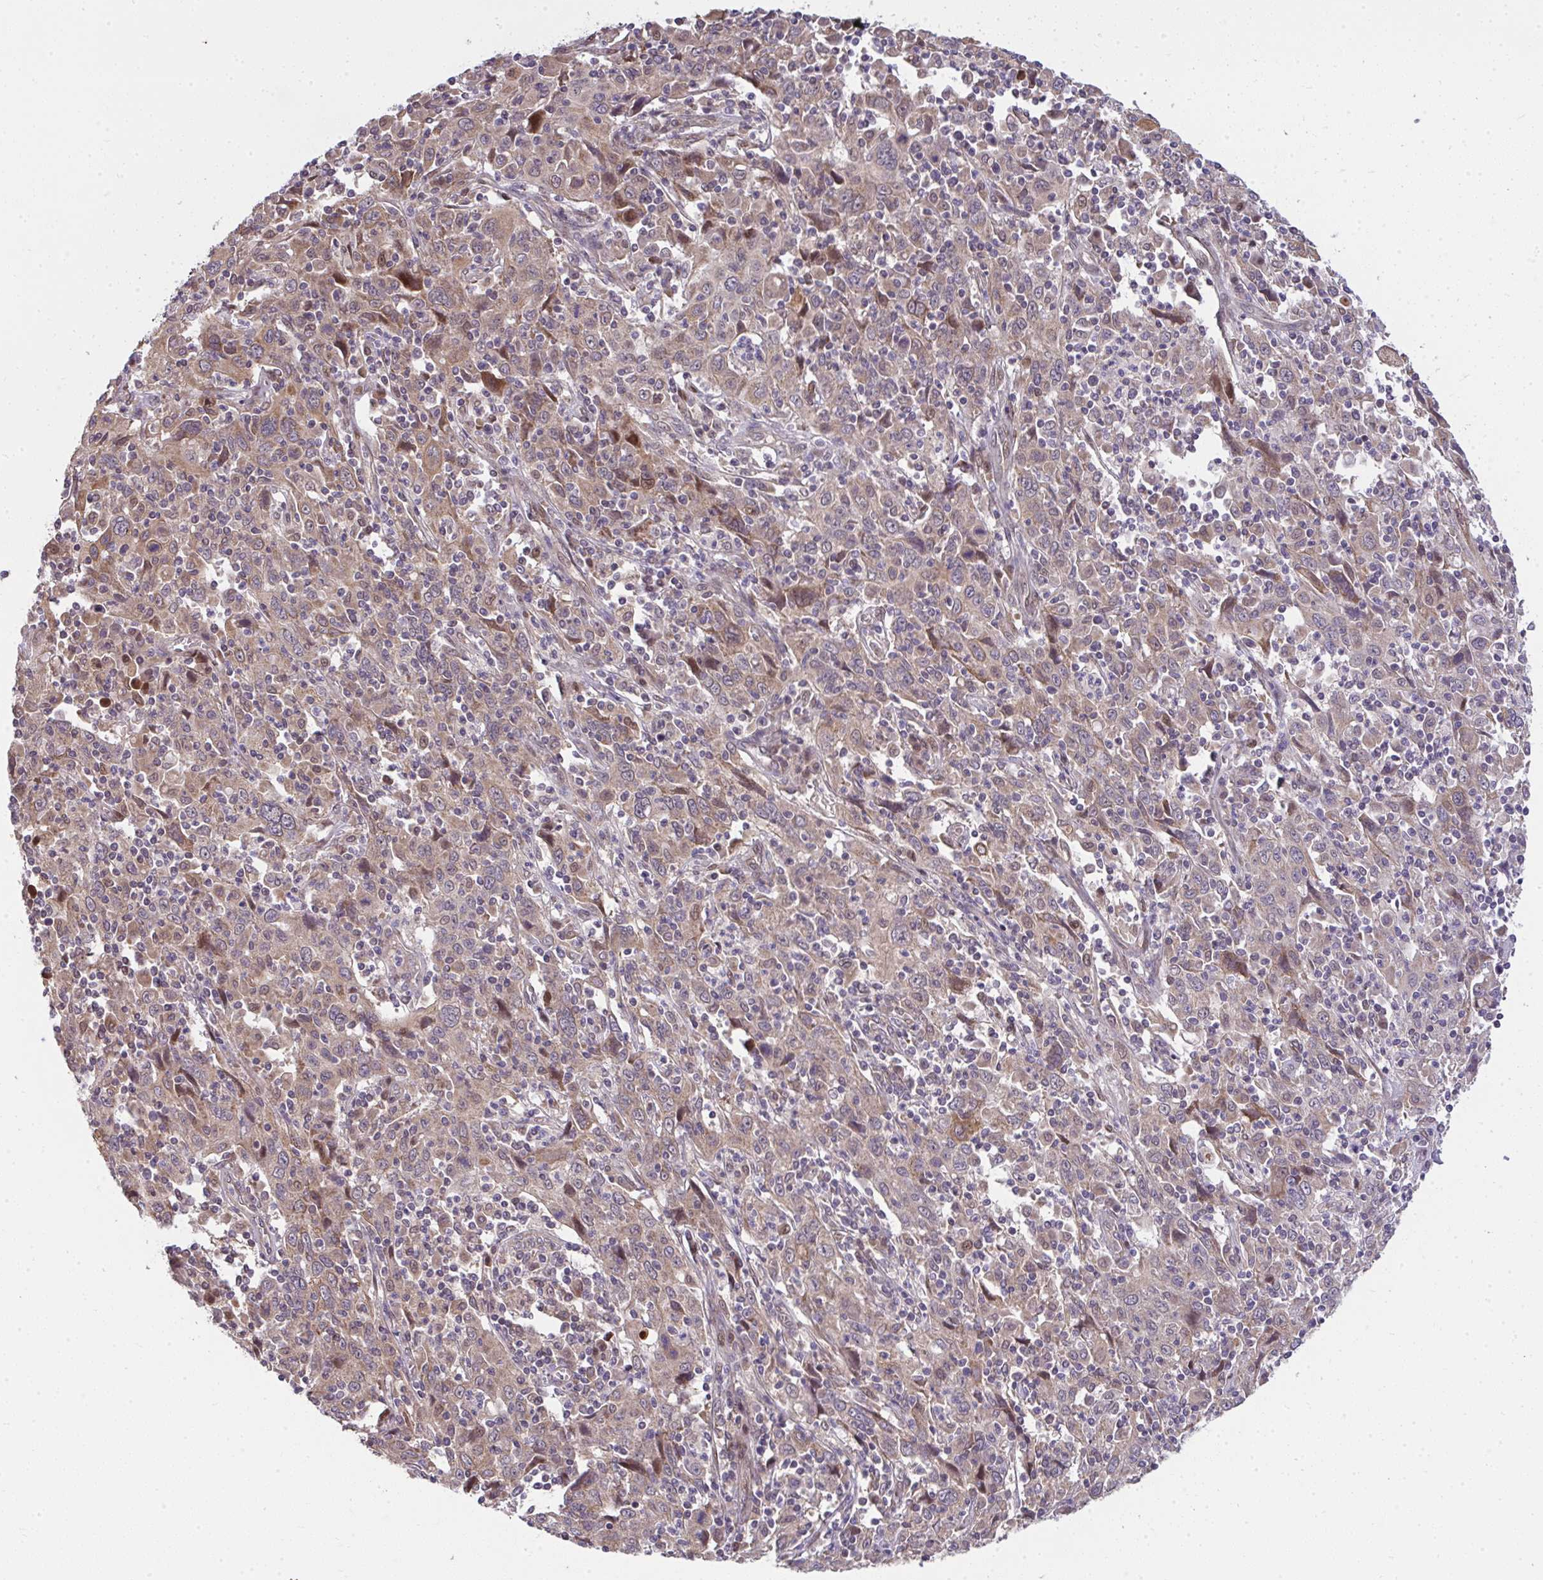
{"staining": {"intensity": "moderate", "quantity": ">75%", "location": "cytoplasmic/membranous"}, "tissue": "cervical cancer", "cell_type": "Tumor cells", "image_type": "cancer", "snomed": [{"axis": "morphology", "description": "Squamous cell carcinoma, NOS"}, {"axis": "topography", "description": "Cervix"}], "caption": "Human cervical cancer stained for a protein (brown) reveals moderate cytoplasmic/membranous positive positivity in approximately >75% of tumor cells.", "gene": "RDH14", "patient": {"sex": "female", "age": 46}}